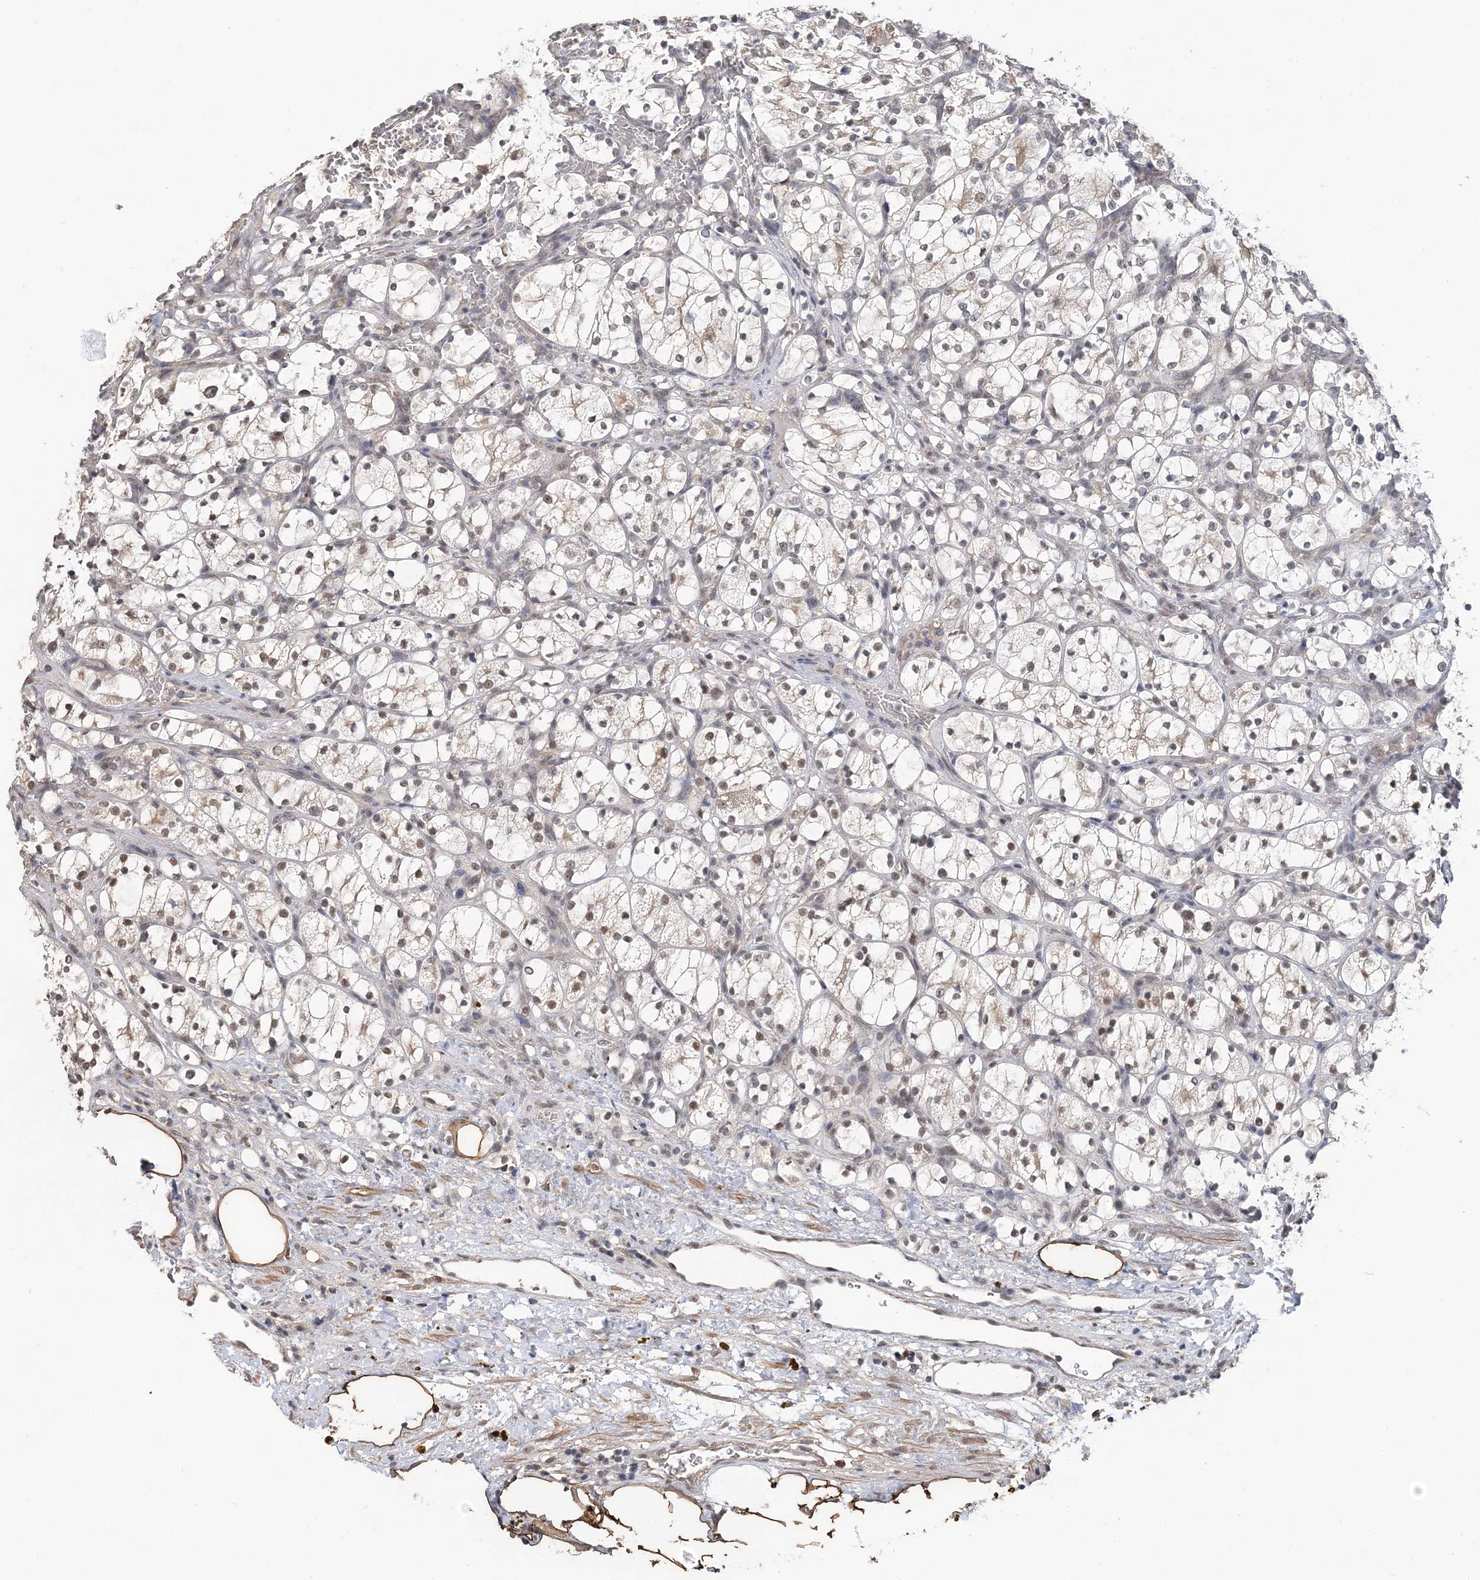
{"staining": {"intensity": "weak", "quantity": "<25%", "location": "nuclear"}, "tissue": "renal cancer", "cell_type": "Tumor cells", "image_type": "cancer", "snomed": [{"axis": "morphology", "description": "Adenocarcinoma, NOS"}, {"axis": "topography", "description": "Kidney"}], "caption": "High power microscopy image of an IHC photomicrograph of renal cancer, revealing no significant expression in tumor cells.", "gene": "TSHZ2", "patient": {"sex": "female", "age": 69}}